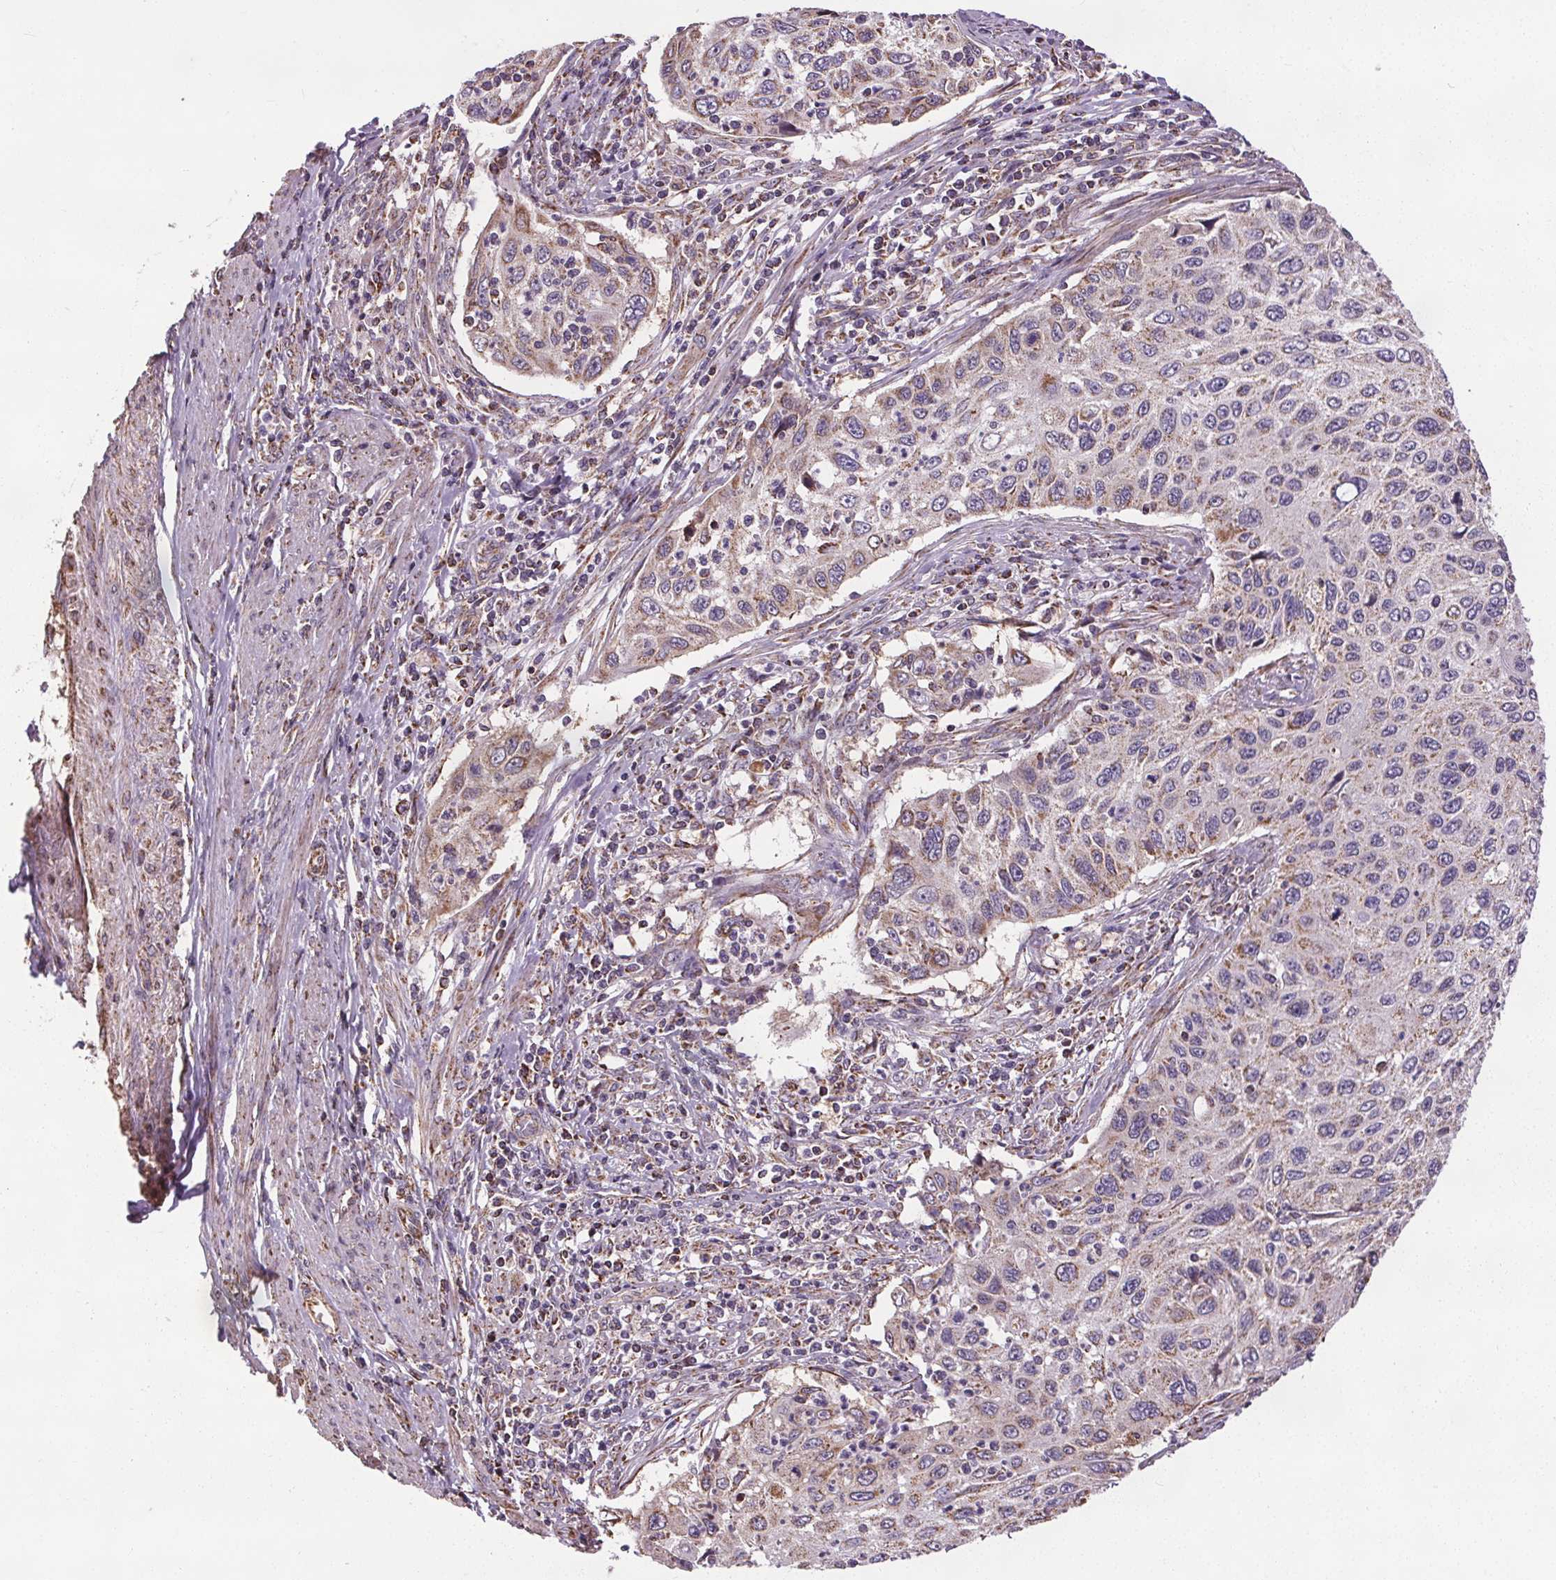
{"staining": {"intensity": "weak", "quantity": "25%-75%", "location": "cytoplasmic/membranous"}, "tissue": "cervical cancer", "cell_type": "Tumor cells", "image_type": "cancer", "snomed": [{"axis": "morphology", "description": "Squamous cell carcinoma, NOS"}, {"axis": "topography", "description": "Cervix"}], "caption": "This is an image of IHC staining of cervical cancer (squamous cell carcinoma), which shows weak staining in the cytoplasmic/membranous of tumor cells.", "gene": "ZNF548", "patient": {"sex": "female", "age": 70}}